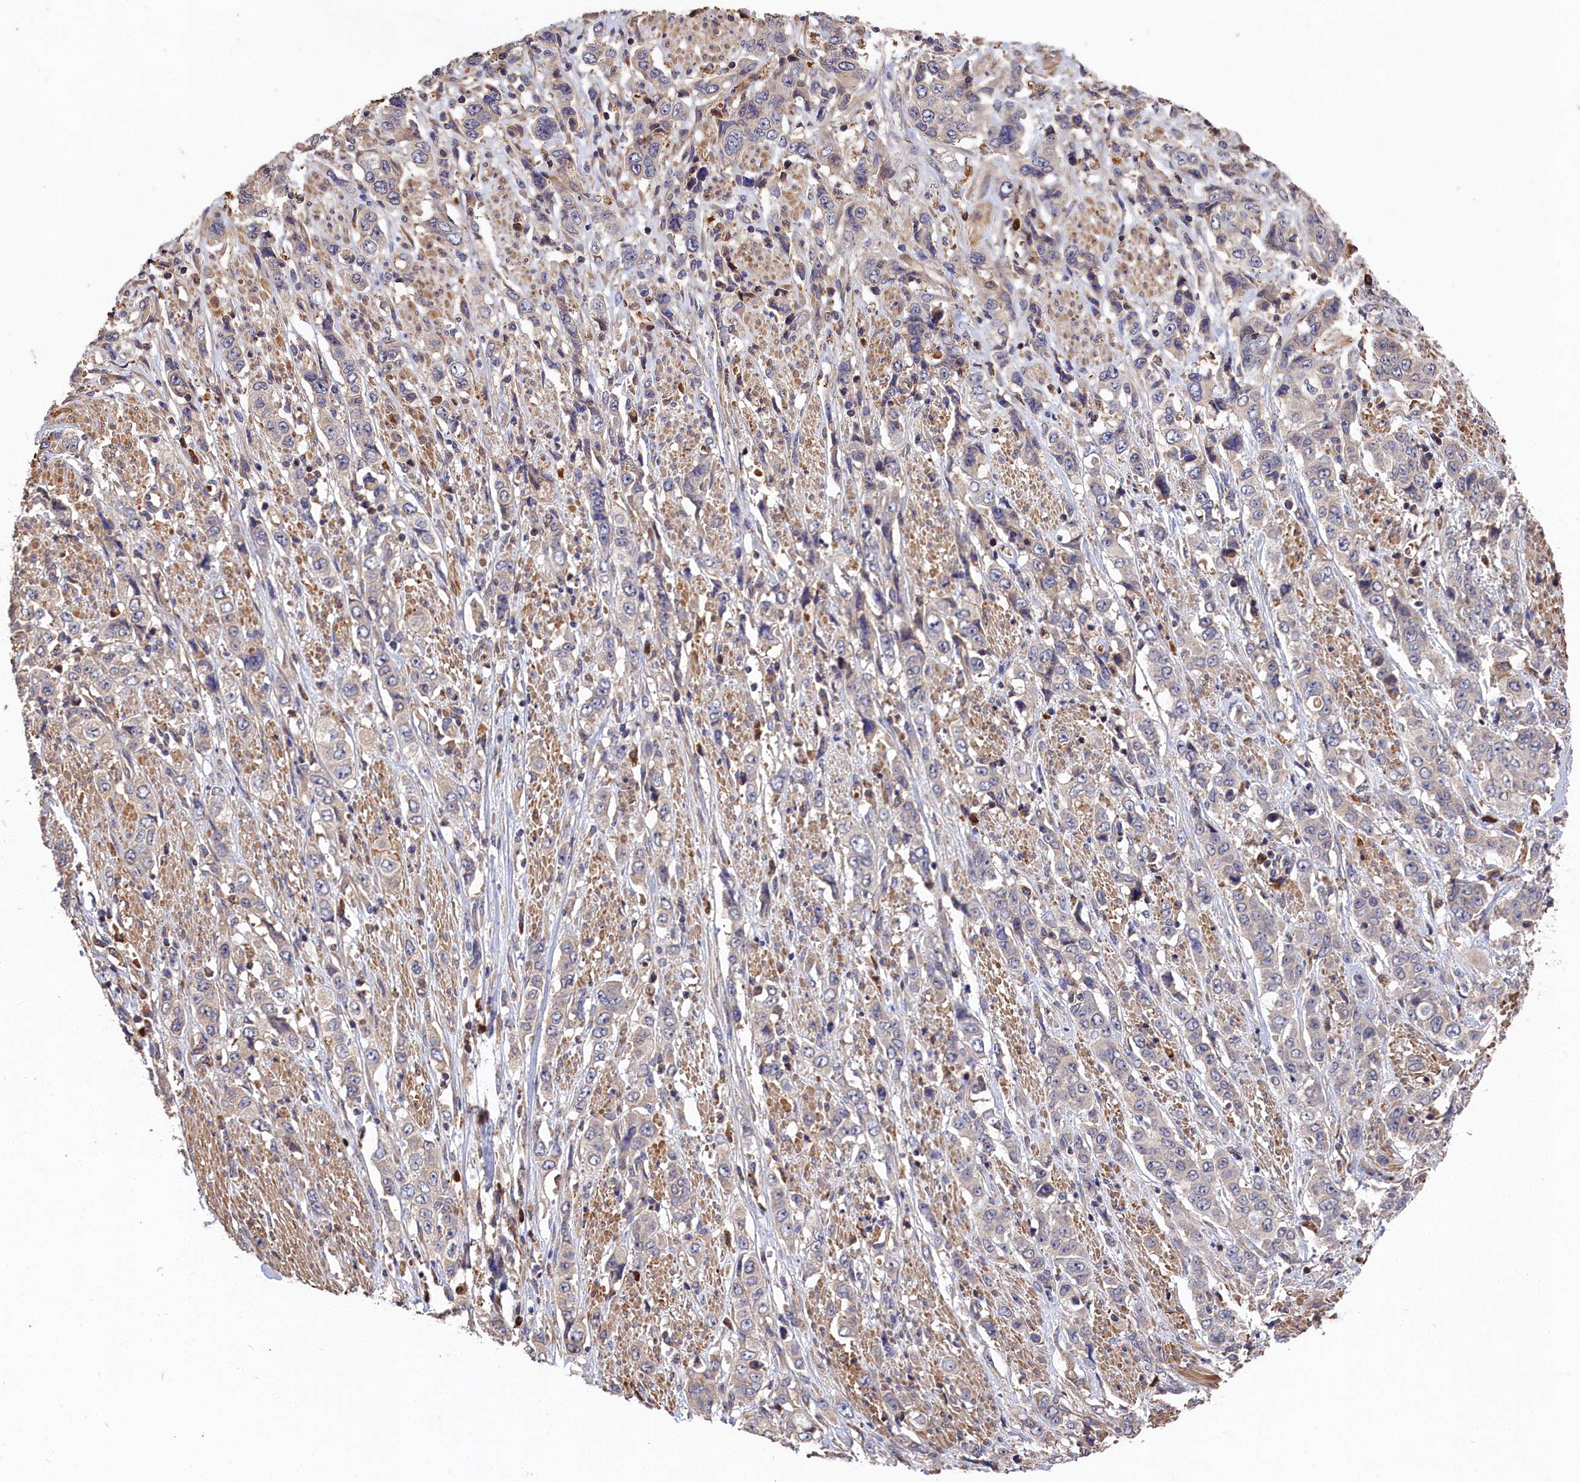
{"staining": {"intensity": "negative", "quantity": "none", "location": "none"}, "tissue": "stomach cancer", "cell_type": "Tumor cells", "image_type": "cancer", "snomed": [{"axis": "morphology", "description": "Adenocarcinoma, NOS"}, {"axis": "topography", "description": "Stomach, upper"}], "caption": "IHC of stomach cancer reveals no expression in tumor cells.", "gene": "DHRS11", "patient": {"sex": "male", "age": 62}}